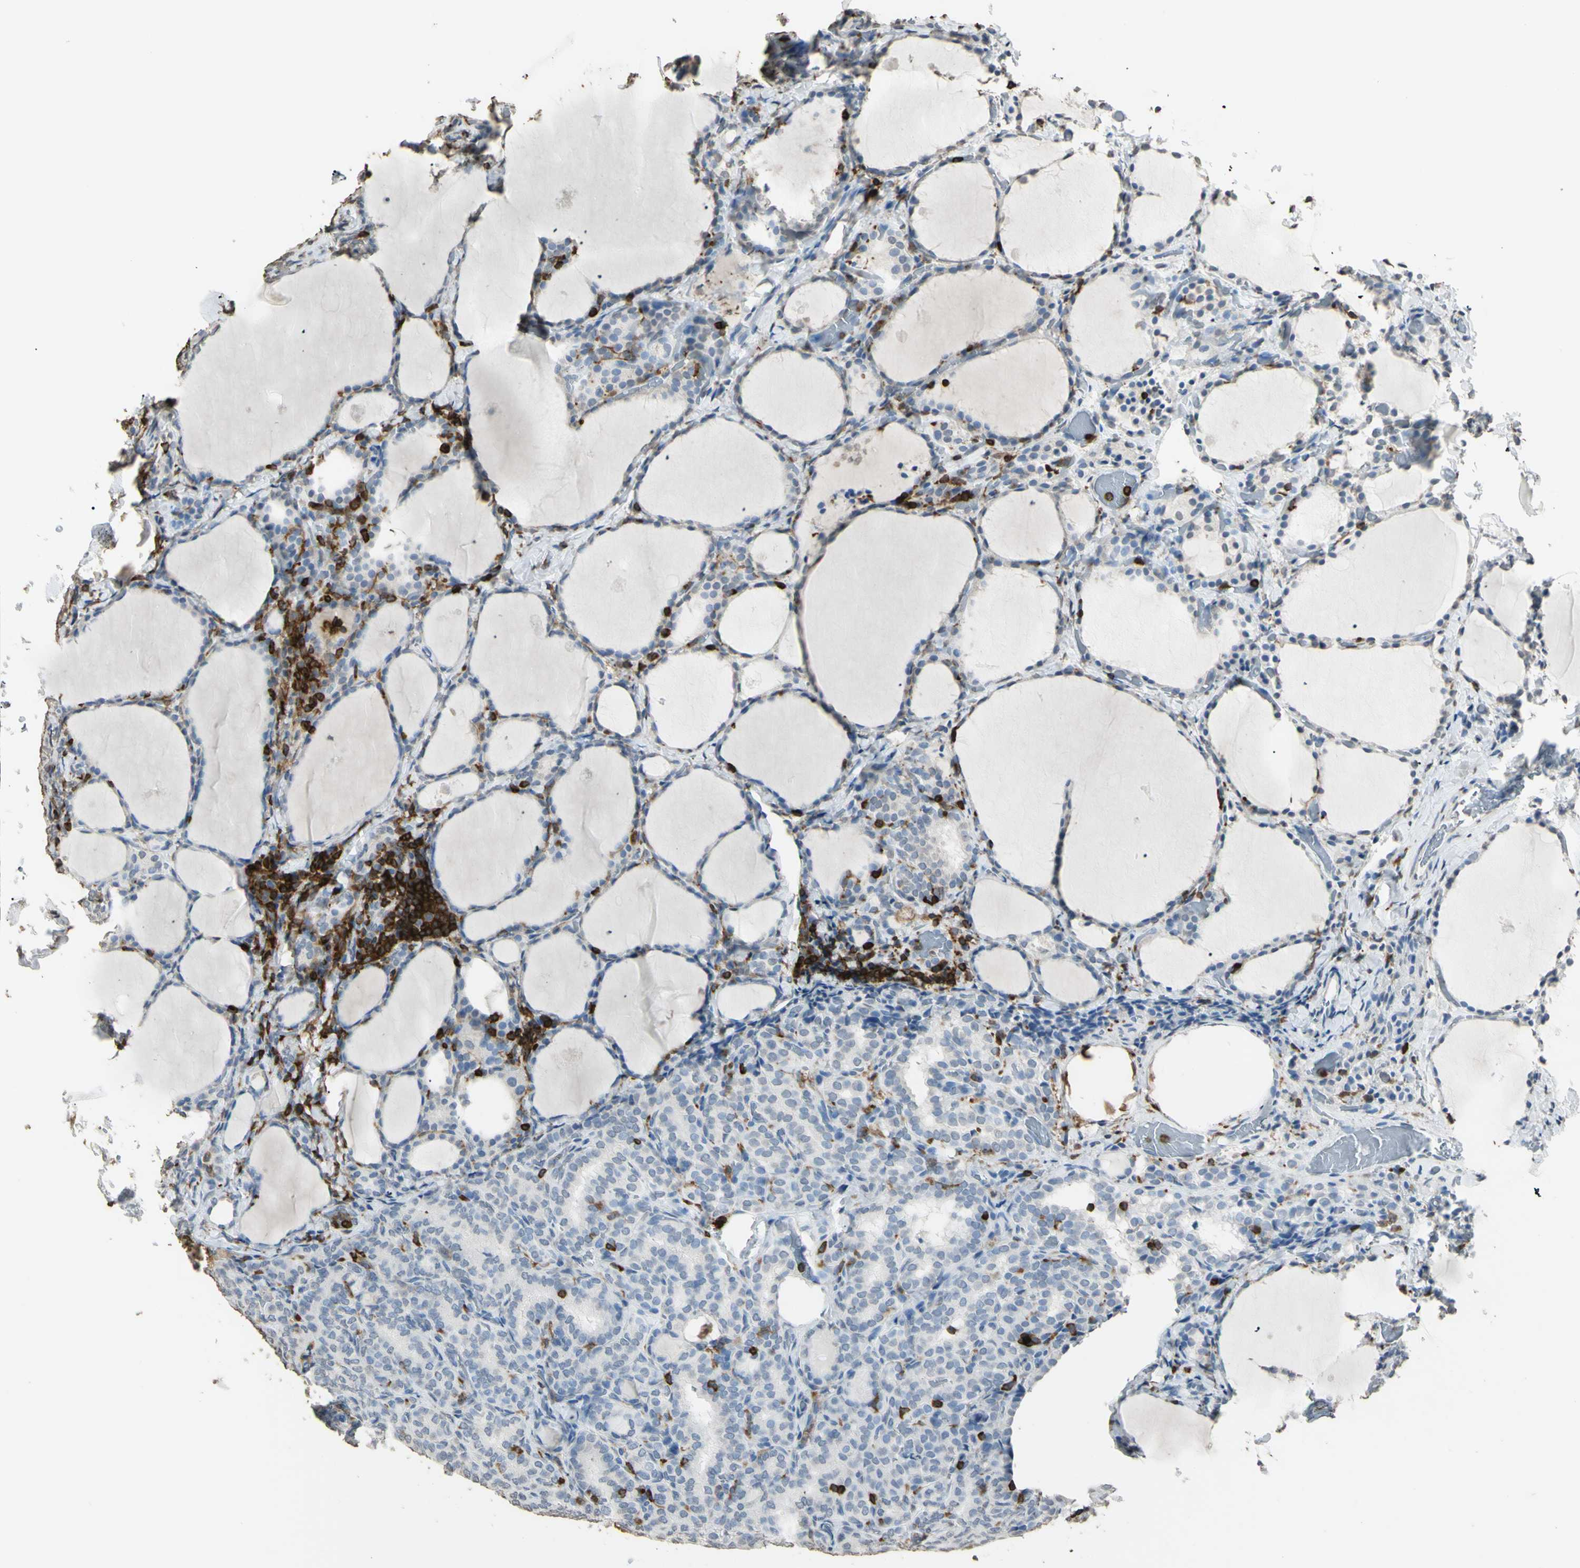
{"staining": {"intensity": "negative", "quantity": "none", "location": "none"}, "tissue": "thyroid cancer", "cell_type": "Tumor cells", "image_type": "cancer", "snomed": [{"axis": "morphology", "description": "Normal tissue, NOS"}, {"axis": "morphology", "description": "Papillary adenocarcinoma, NOS"}, {"axis": "topography", "description": "Thyroid gland"}], "caption": "The immunohistochemistry histopathology image has no significant positivity in tumor cells of thyroid papillary adenocarcinoma tissue.", "gene": "PSTPIP1", "patient": {"sex": "female", "age": 30}}